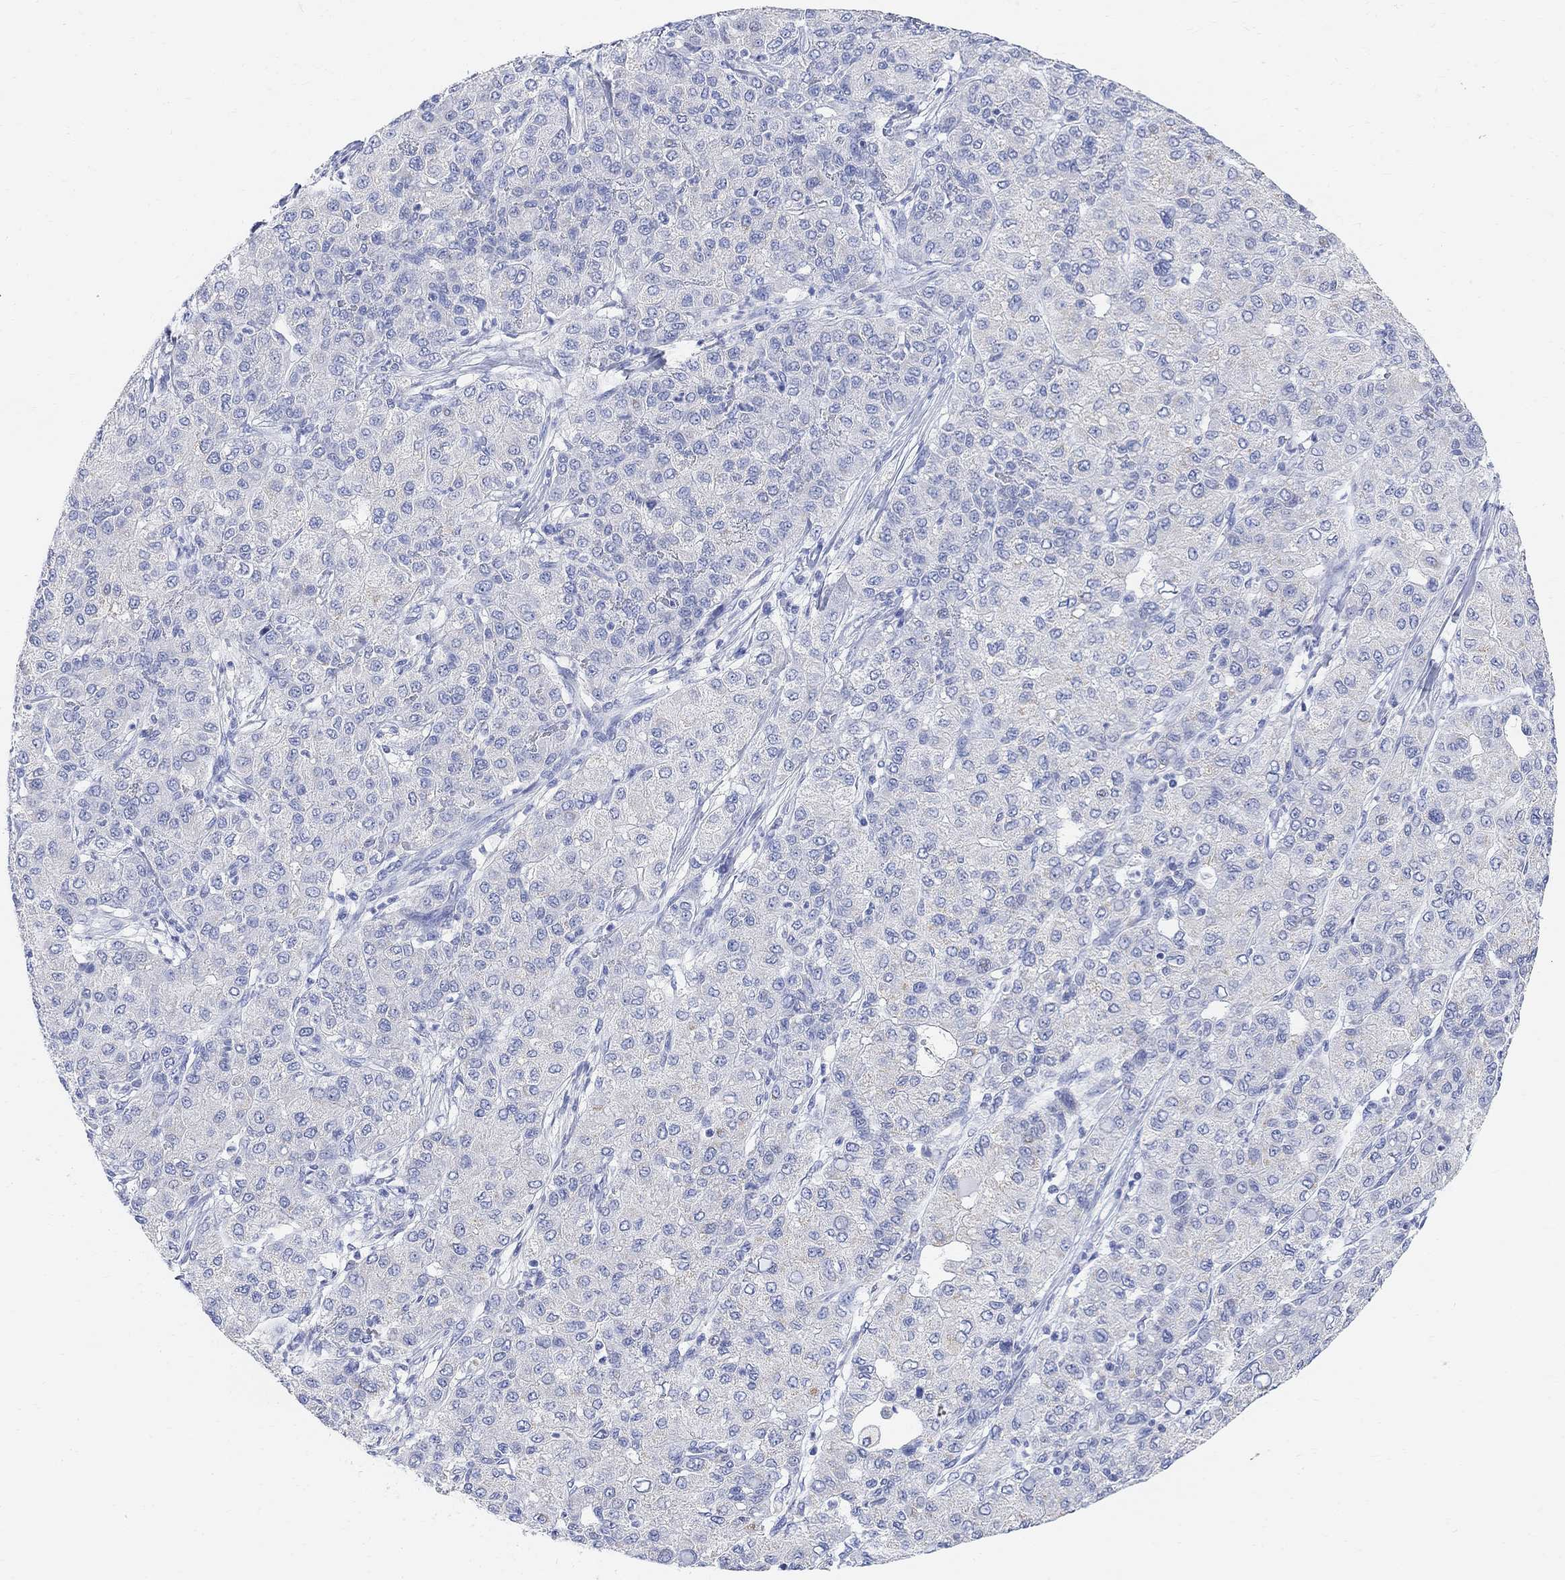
{"staining": {"intensity": "negative", "quantity": "none", "location": "none"}, "tissue": "liver cancer", "cell_type": "Tumor cells", "image_type": "cancer", "snomed": [{"axis": "morphology", "description": "Carcinoma, Hepatocellular, NOS"}, {"axis": "topography", "description": "Liver"}], "caption": "Immunohistochemistry (IHC) image of neoplastic tissue: human liver hepatocellular carcinoma stained with DAB displays no significant protein staining in tumor cells.", "gene": "RETNLB", "patient": {"sex": "male", "age": 65}}